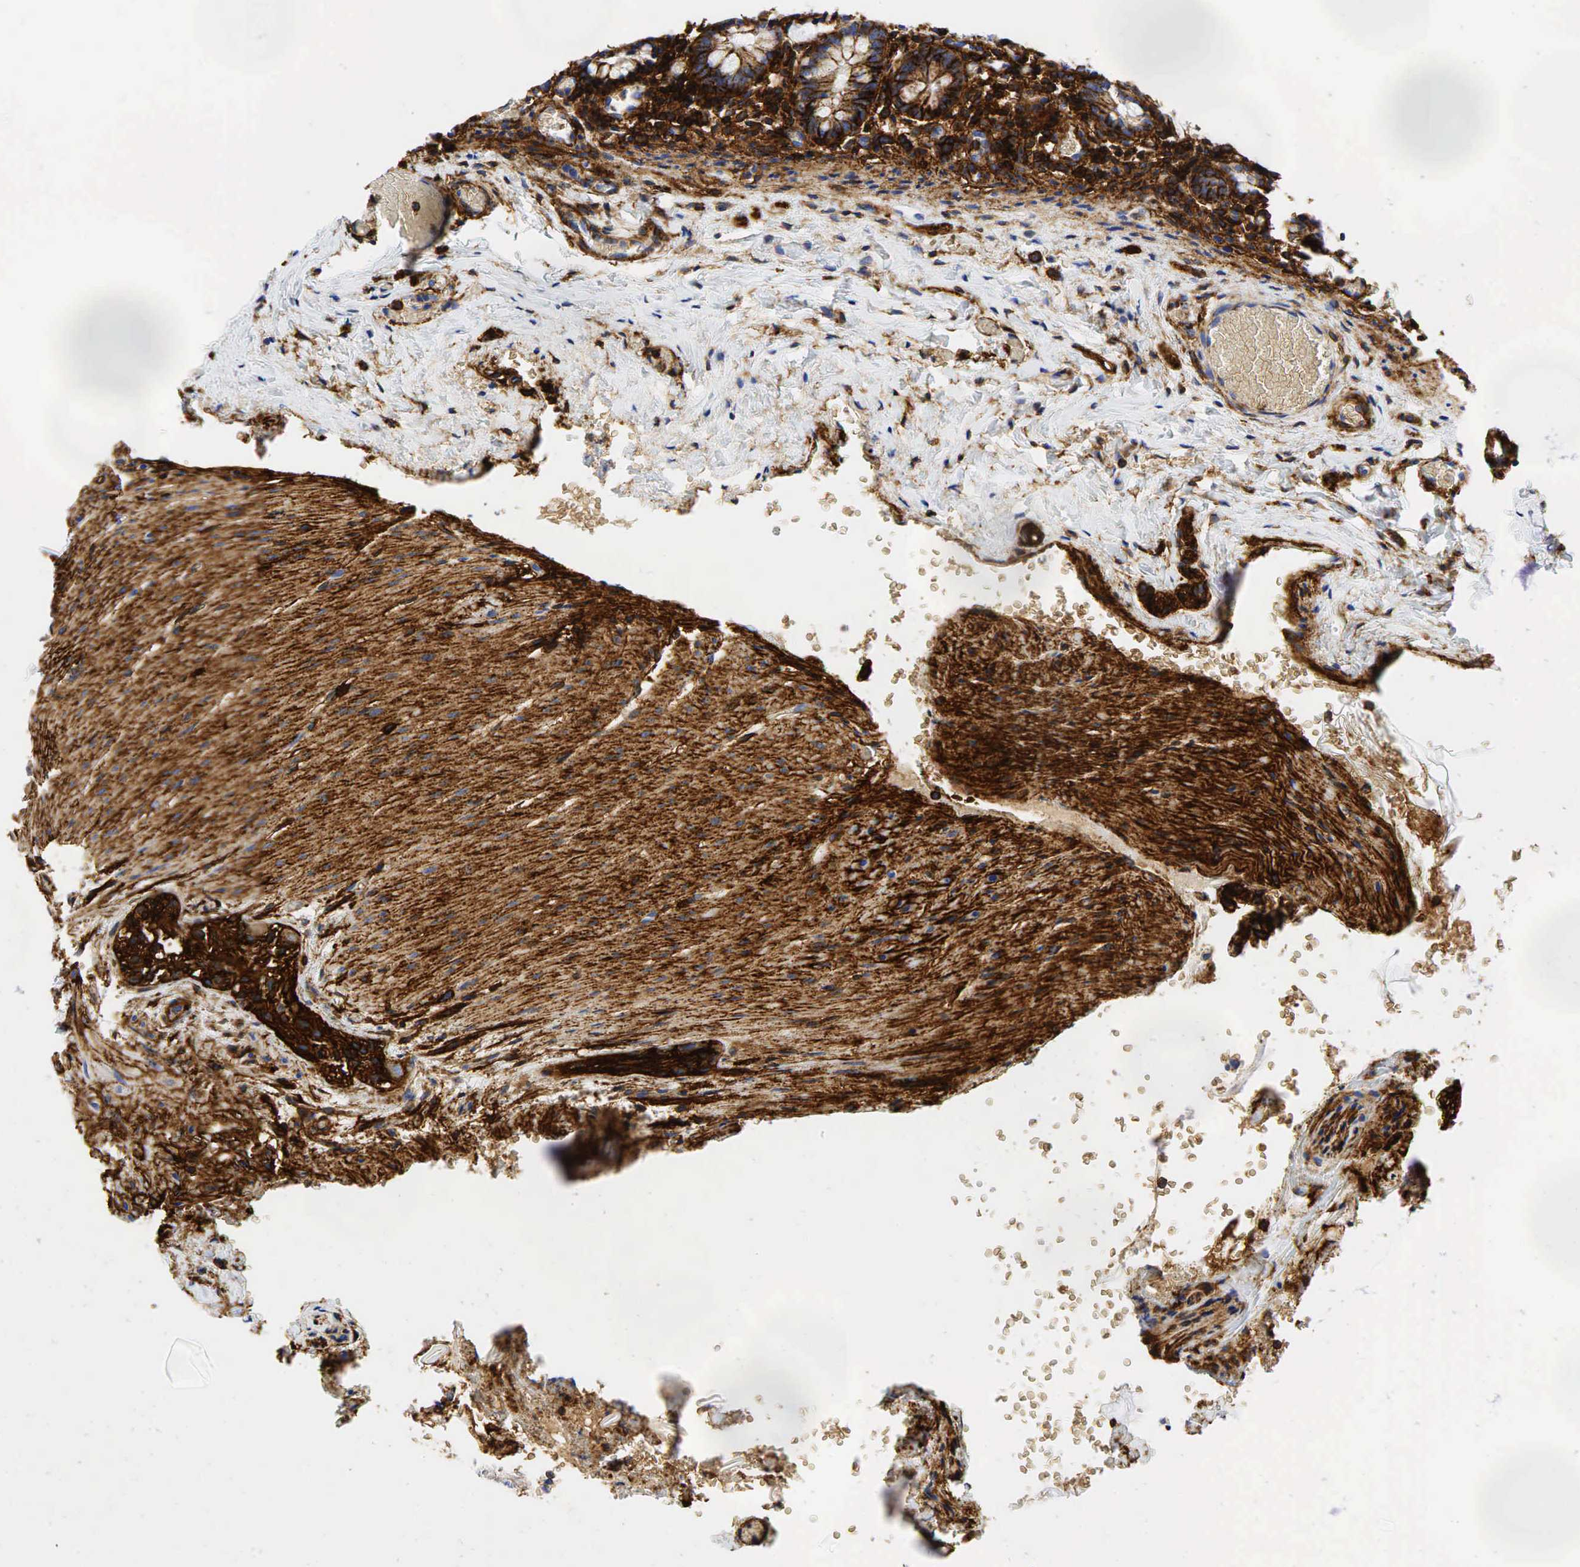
{"staining": {"intensity": "strong", "quantity": "25%-75%", "location": "cytoplasmic/membranous"}, "tissue": "small intestine", "cell_type": "Glandular cells", "image_type": "normal", "snomed": [{"axis": "morphology", "description": "Normal tissue, NOS"}, {"axis": "topography", "description": "Small intestine"}], "caption": "IHC staining of normal small intestine, which exhibits high levels of strong cytoplasmic/membranous expression in approximately 25%-75% of glandular cells indicating strong cytoplasmic/membranous protein staining. The staining was performed using DAB (brown) for protein detection and nuclei were counterstained in hematoxylin (blue).", "gene": "CD44", "patient": {"sex": "male", "age": 1}}